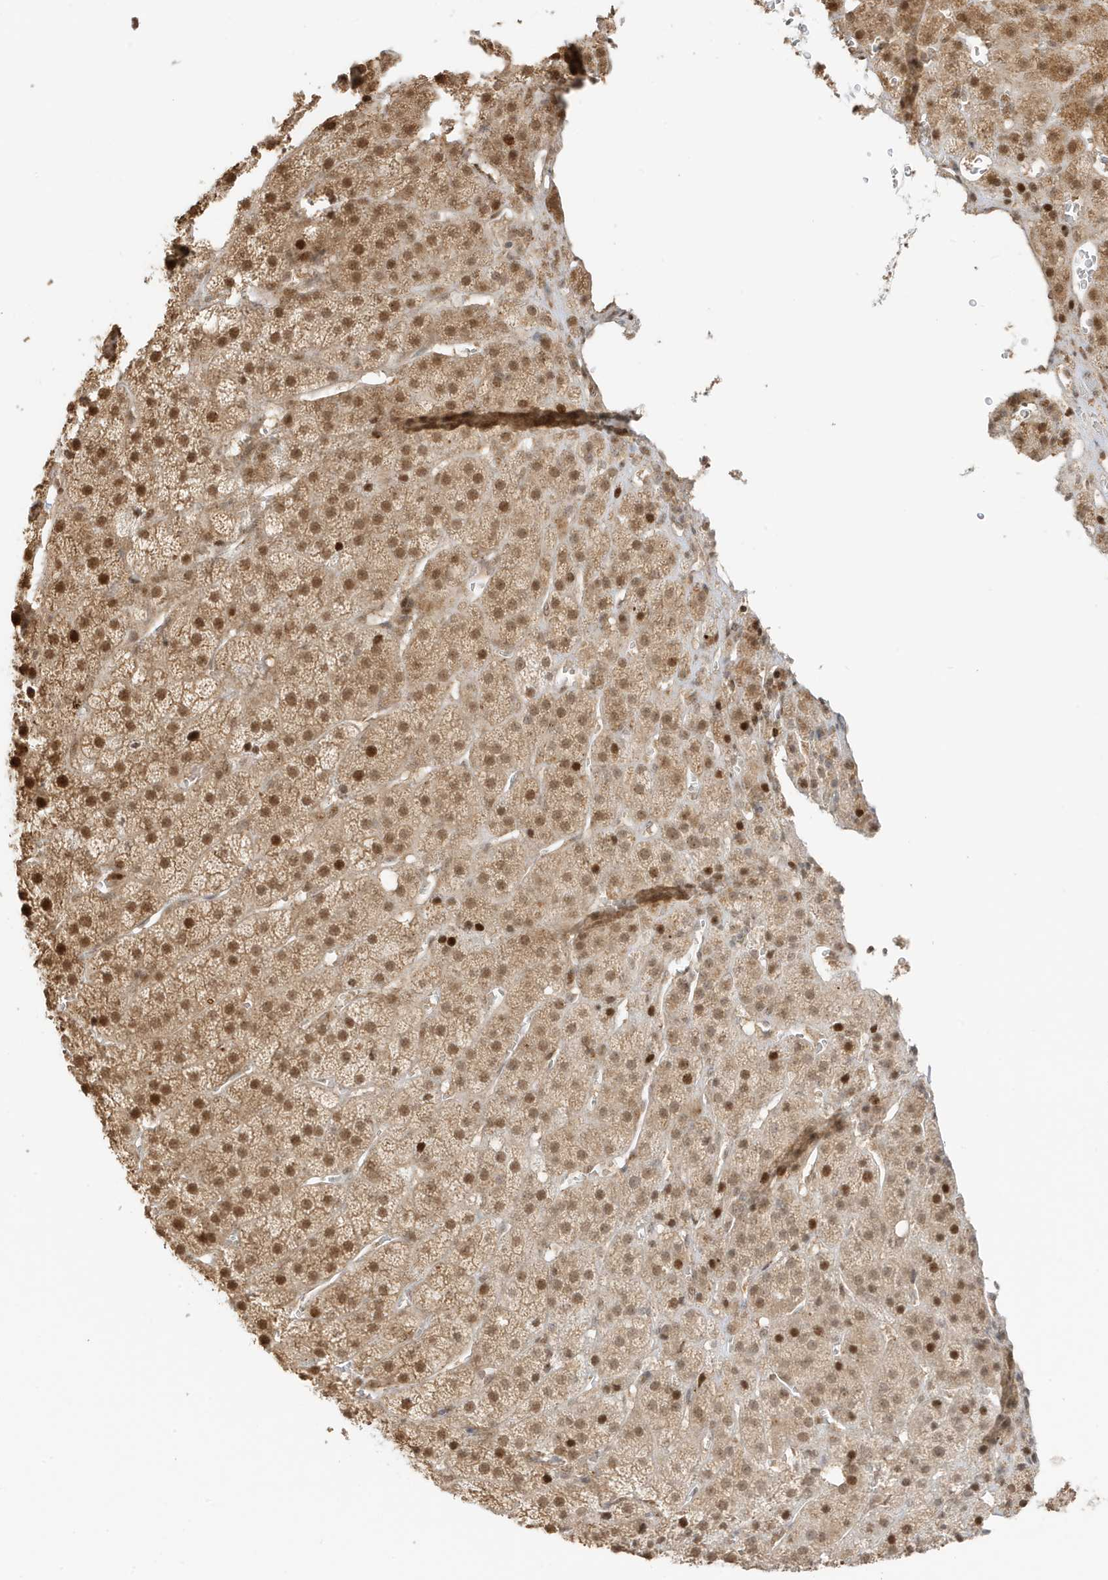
{"staining": {"intensity": "moderate", "quantity": ">75%", "location": "cytoplasmic/membranous,nuclear"}, "tissue": "adrenal gland", "cell_type": "Glandular cells", "image_type": "normal", "snomed": [{"axis": "morphology", "description": "Normal tissue, NOS"}, {"axis": "topography", "description": "Adrenal gland"}], "caption": "Immunohistochemistry of benign adrenal gland exhibits medium levels of moderate cytoplasmic/membranous,nuclear staining in approximately >75% of glandular cells.", "gene": "ZBTB41", "patient": {"sex": "female", "age": 57}}